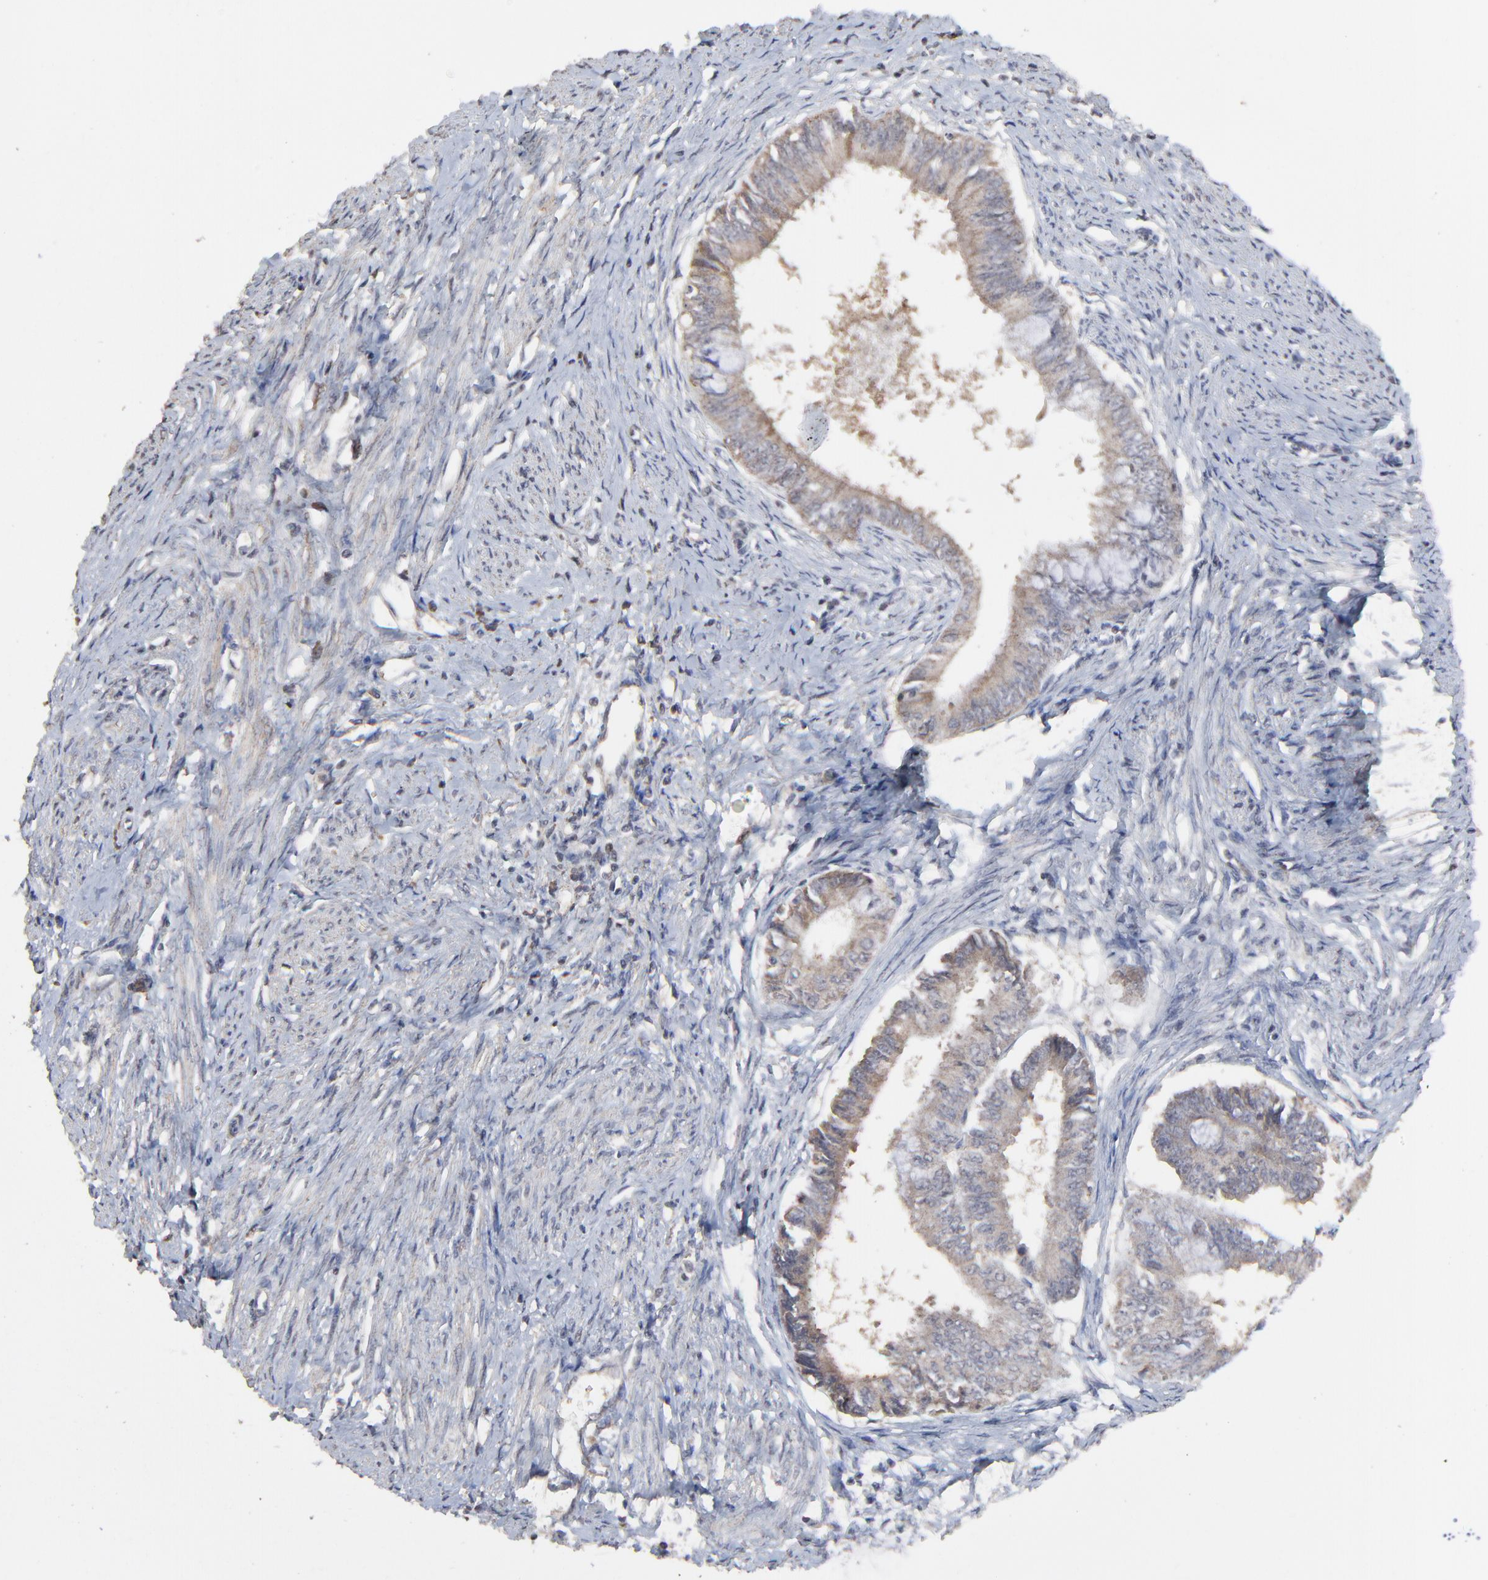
{"staining": {"intensity": "weak", "quantity": ">75%", "location": "cytoplasmic/membranous"}, "tissue": "endometrial cancer", "cell_type": "Tumor cells", "image_type": "cancer", "snomed": [{"axis": "morphology", "description": "Adenocarcinoma, NOS"}, {"axis": "topography", "description": "Endometrium"}], "caption": "Endometrial adenocarcinoma tissue reveals weak cytoplasmic/membranous positivity in approximately >75% of tumor cells, visualized by immunohistochemistry. Using DAB (3,3'-diaminobenzidine) (brown) and hematoxylin (blue) stains, captured at high magnification using brightfield microscopy.", "gene": "VPREB3", "patient": {"sex": "female", "age": 76}}